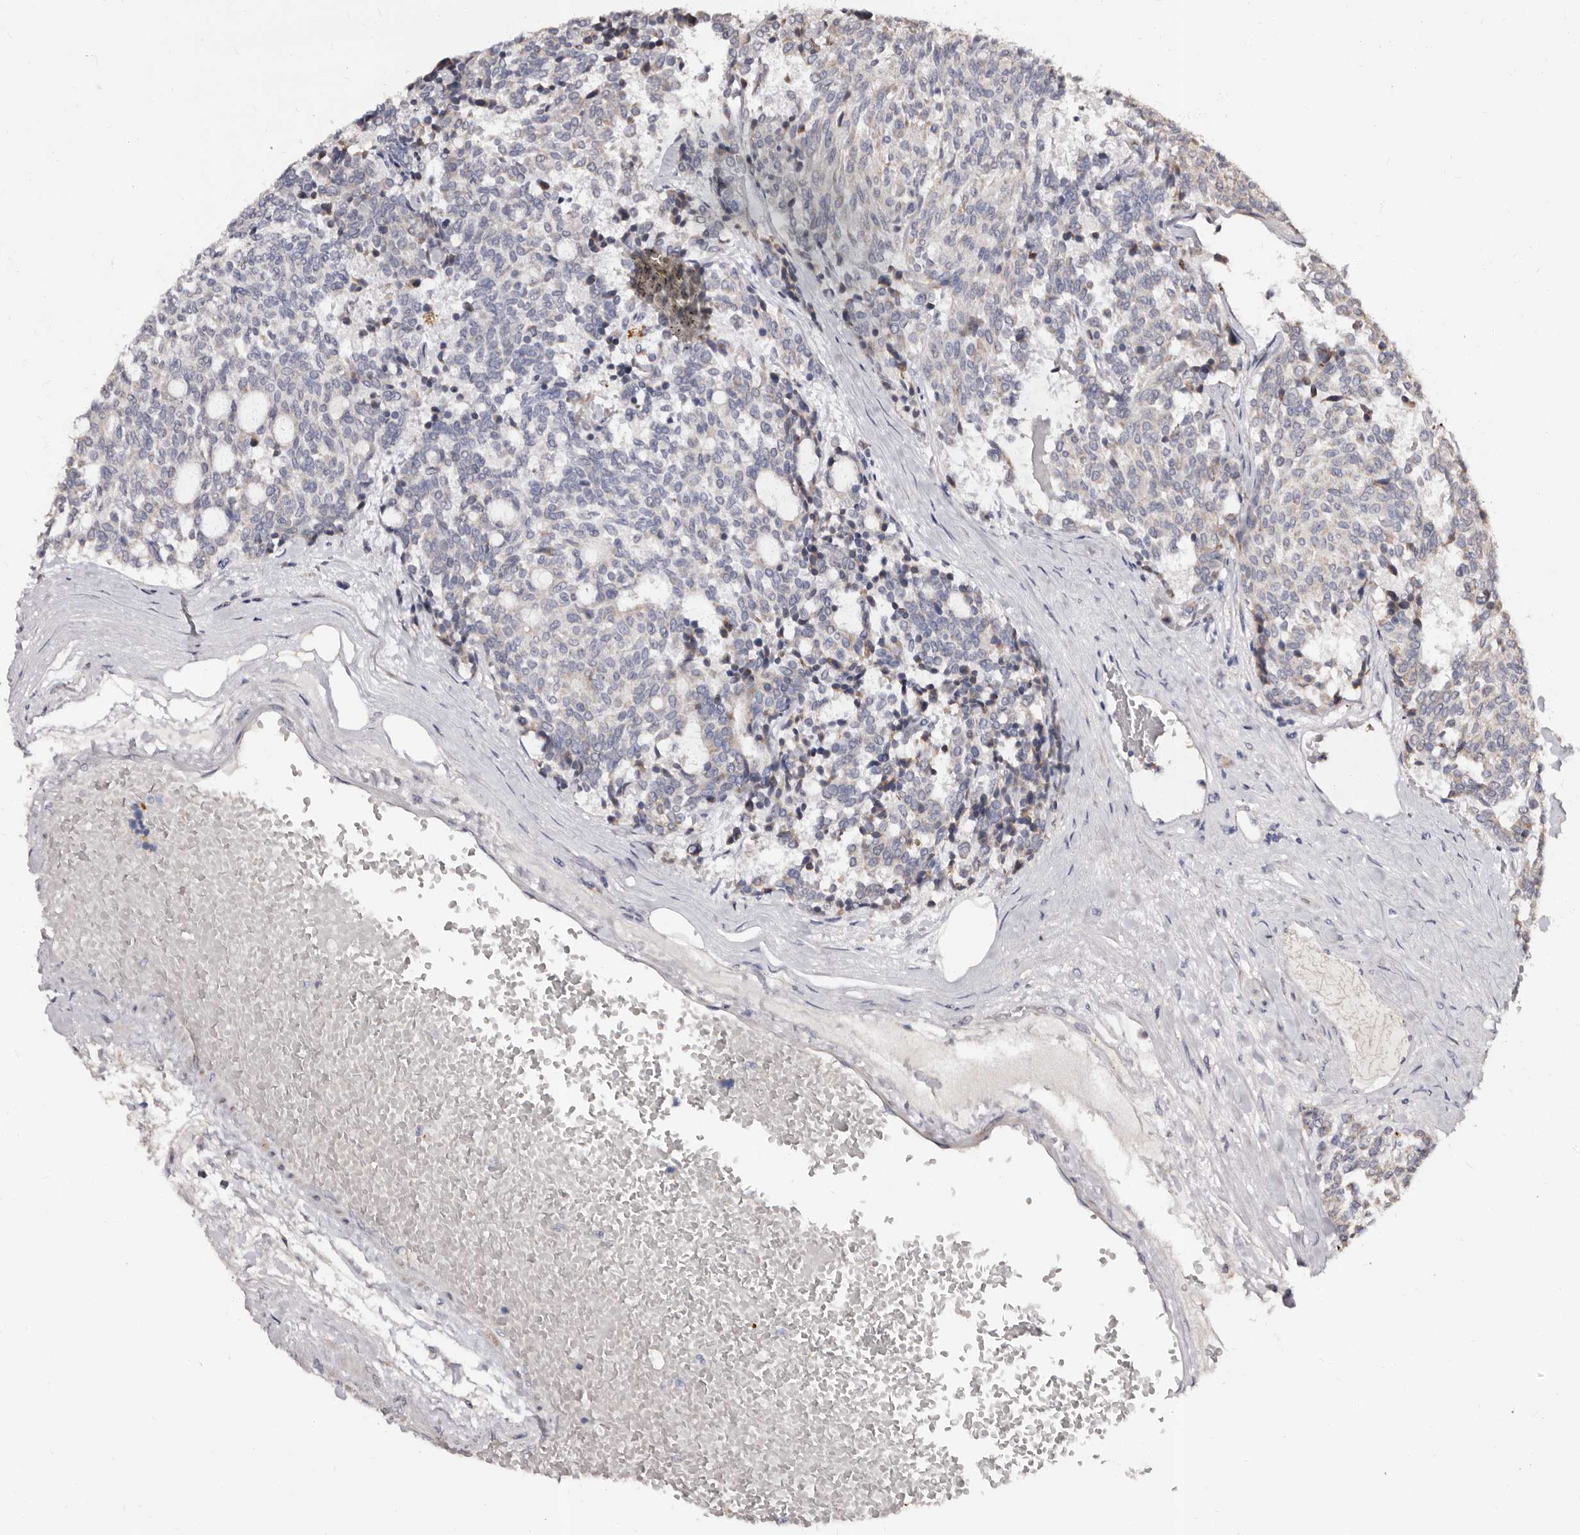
{"staining": {"intensity": "negative", "quantity": "none", "location": "none"}, "tissue": "carcinoid", "cell_type": "Tumor cells", "image_type": "cancer", "snomed": [{"axis": "morphology", "description": "Carcinoid, malignant, NOS"}, {"axis": "topography", "description": "Pancreas"}], "caption": "Immunohistochemical staining of human carcinoid displays no significant positivity in tumor cells. (DAB immunohistochemistry visualized using brightfield microscopy, high magnification).", "gene": "PTAFR", "patient": {"sex": "female", "age": 54}}